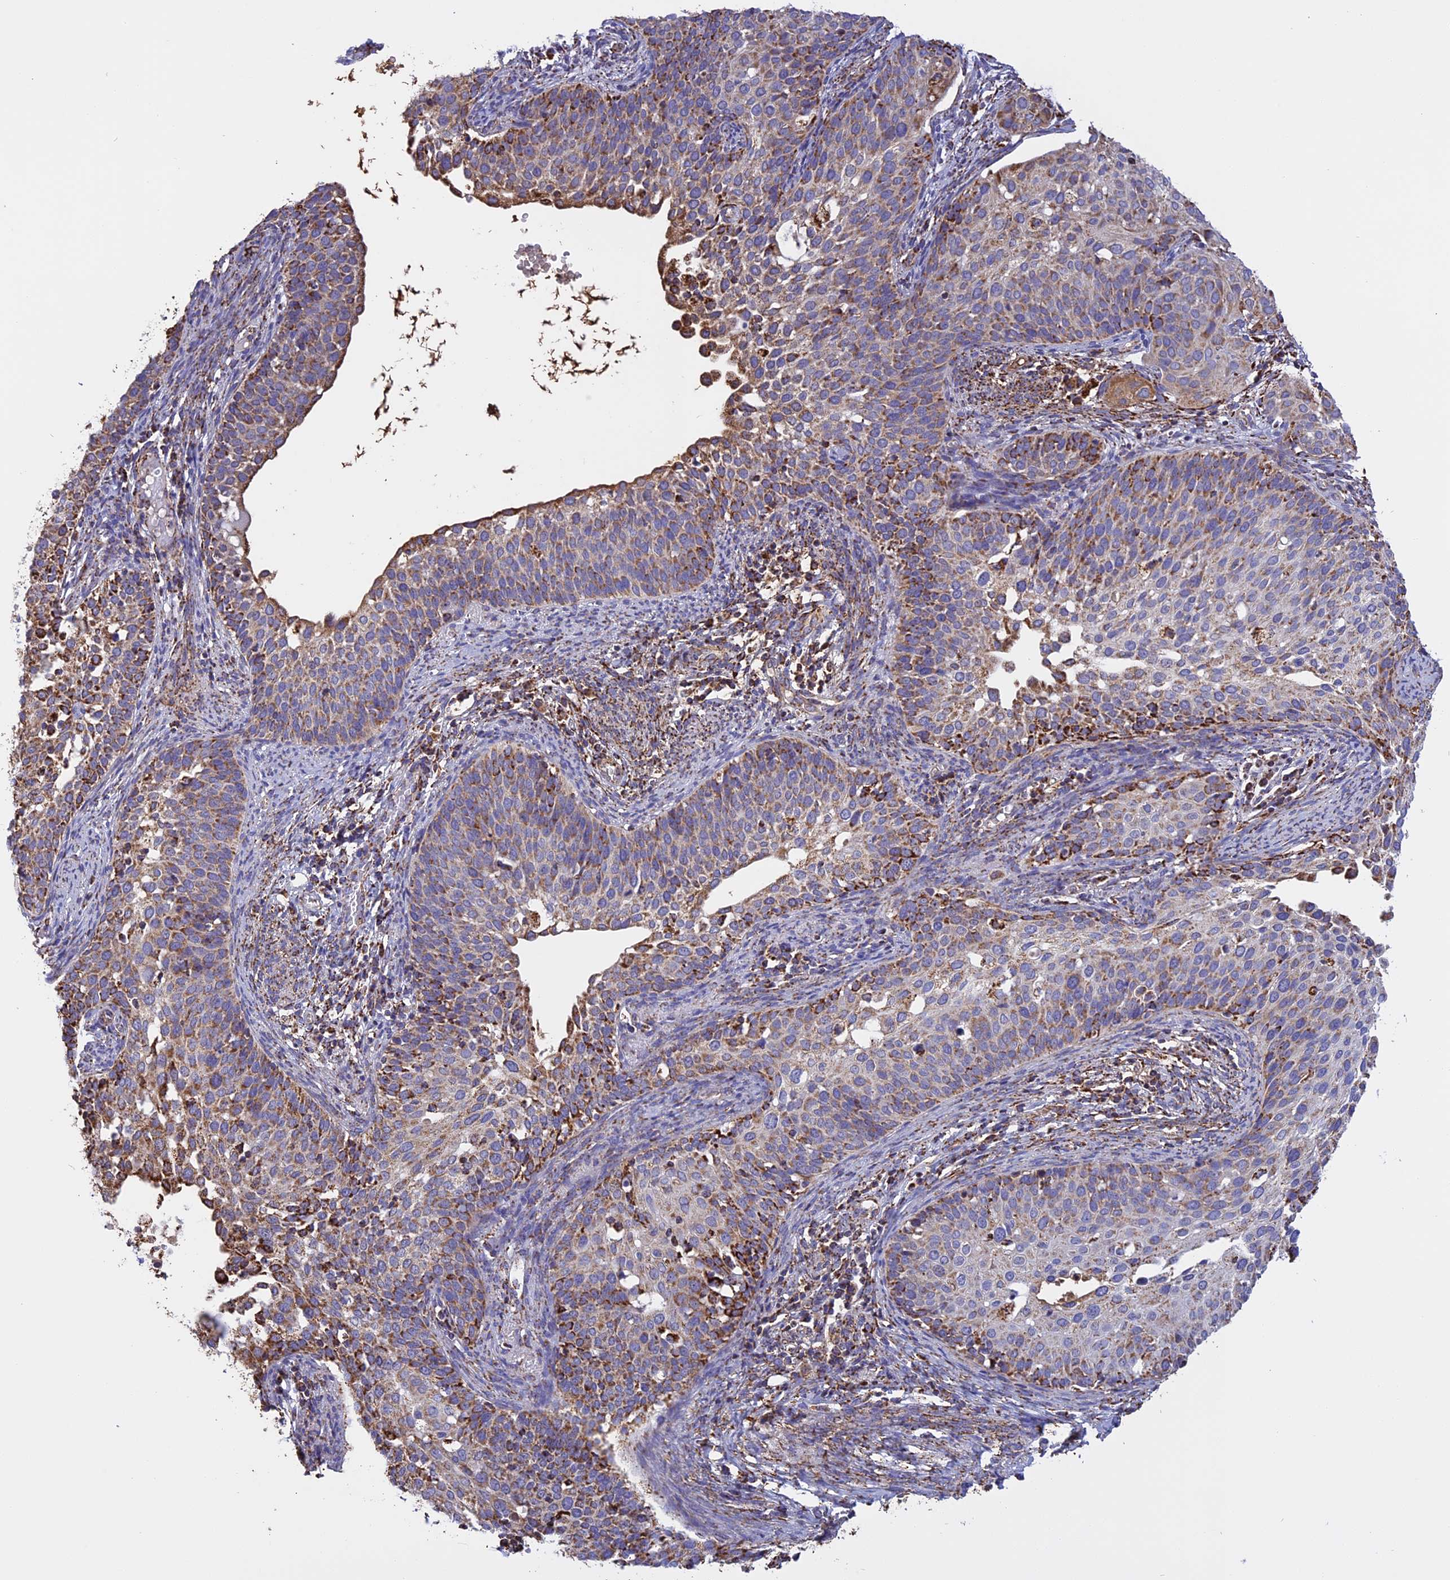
{"staining": {"intensity": "moderate", "quantity": "25%-75%", "location": "cytoplasmic/membranous"}, "tissue": "cervical cancer", "cell_type": "Tumor cells", "image_type": "cancer", "snomed": [{"axis": "morphology", "description": "Squamous cell carcinoma, NOS"}, {"axis": "topography", "description": "Cervix"}], "caption": "IHC micrograph of cervical squamous cell carcinoma stained for a protein (brown), which exhibits medium levels of moderate cytoplasmic/membranous staining in about 25%-75% of tumor cells.", "gene": "KCNG1", "patient": {"sex": "female", "age": 44}}